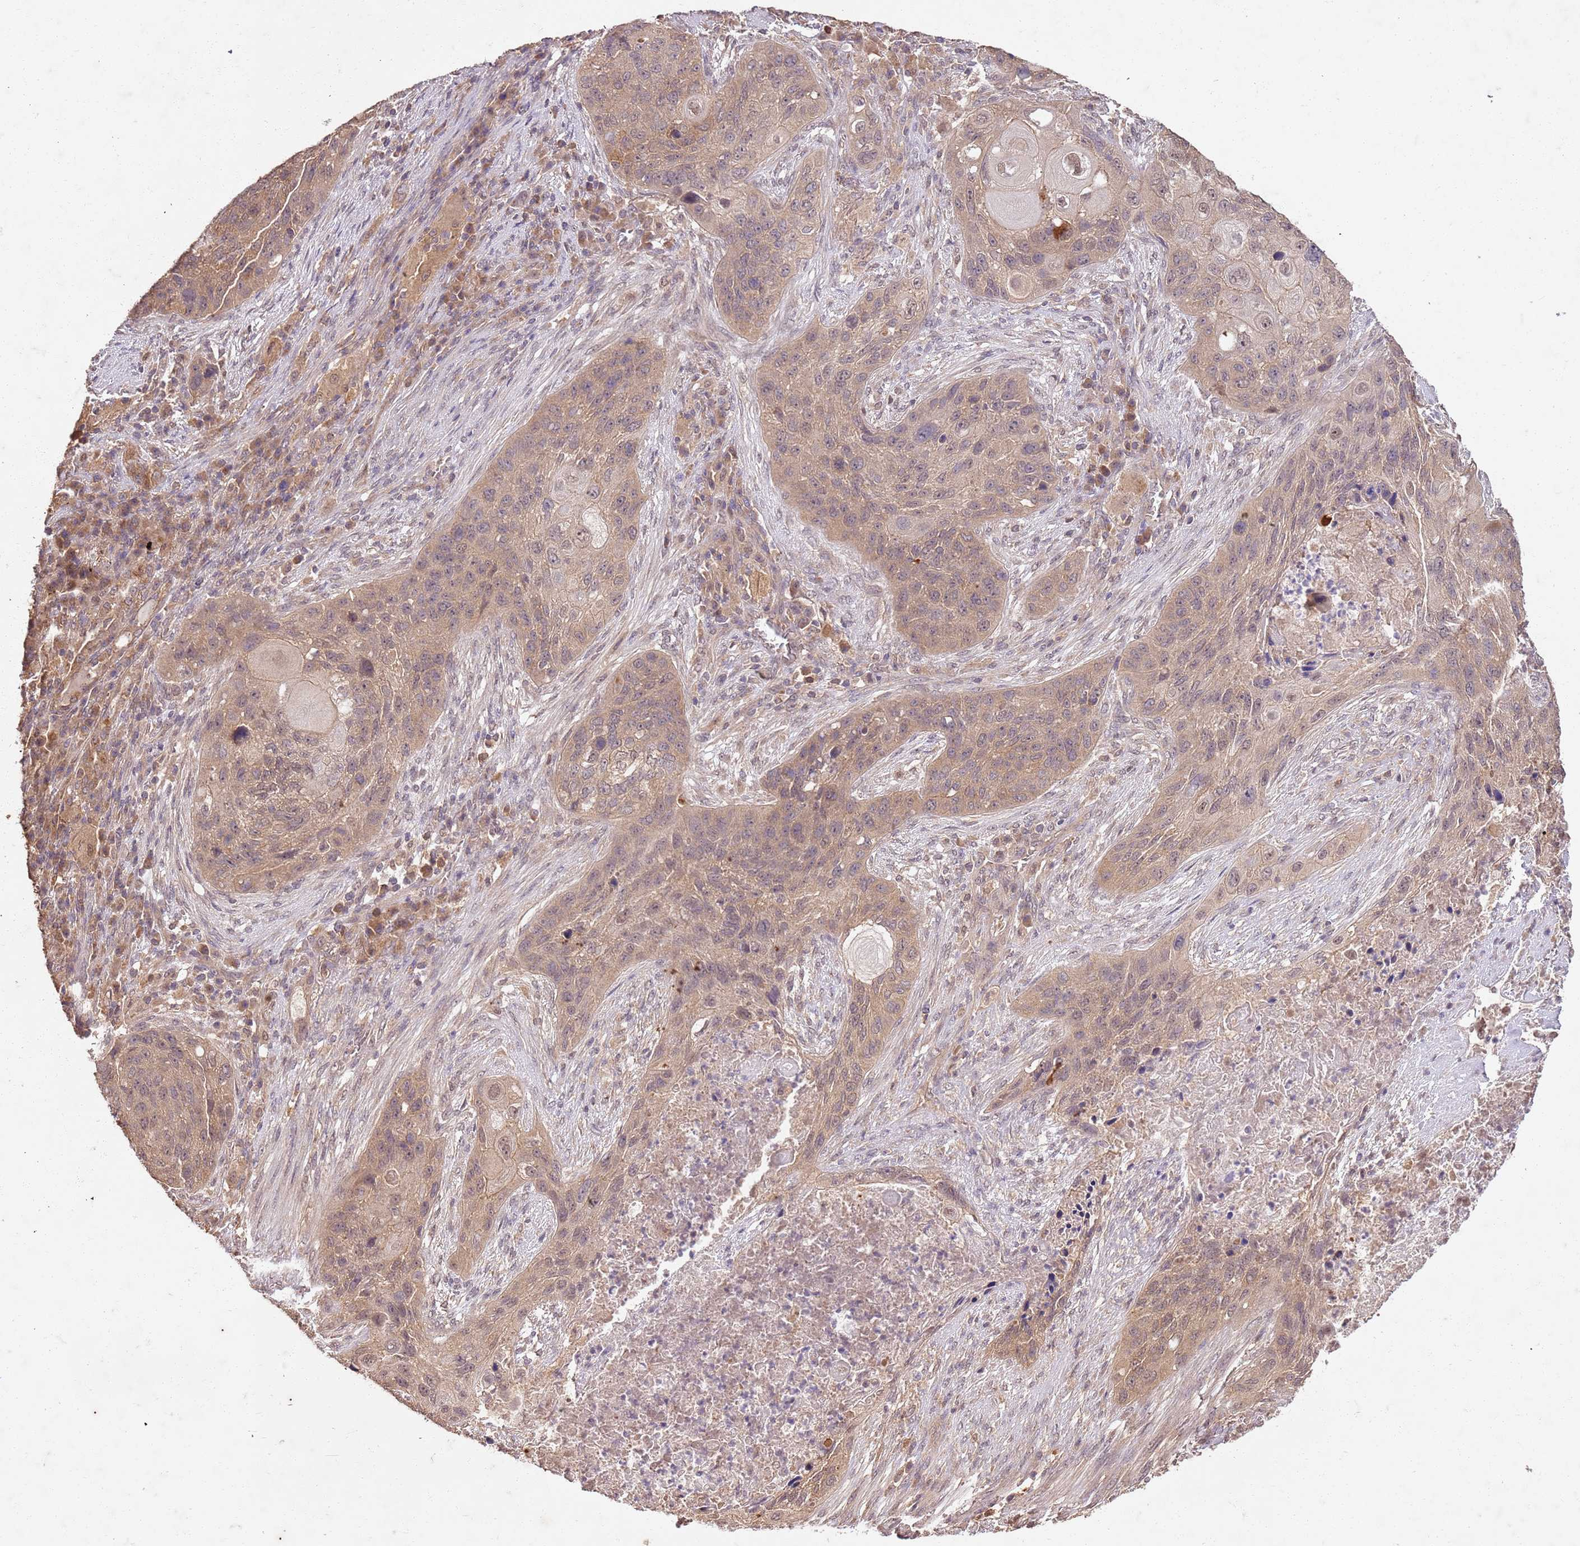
{"staining": {"intensity": "weak", "quantity": "25%-75%", "location": "cytoplasmic/membranous,nuclear"}, "tissue": "lung cancer", "cell_type": "Tumor cells", "image_type": "cancer", "snomed": [{"axis": "morphology", "description": "Squamous cell carcinoma, NOS"}, {"axis": "topography", "description": "Lung"}], "caption": "A high-resolution micrograph shows IHC staining of lung squamous cell carcinoma, which shows weak cytoplasmic/membranous and nuclear expression in about 25%-75% of tumor cells.", "gene": "UBE3A", "patient": {"sex": "female", "age": 63}}